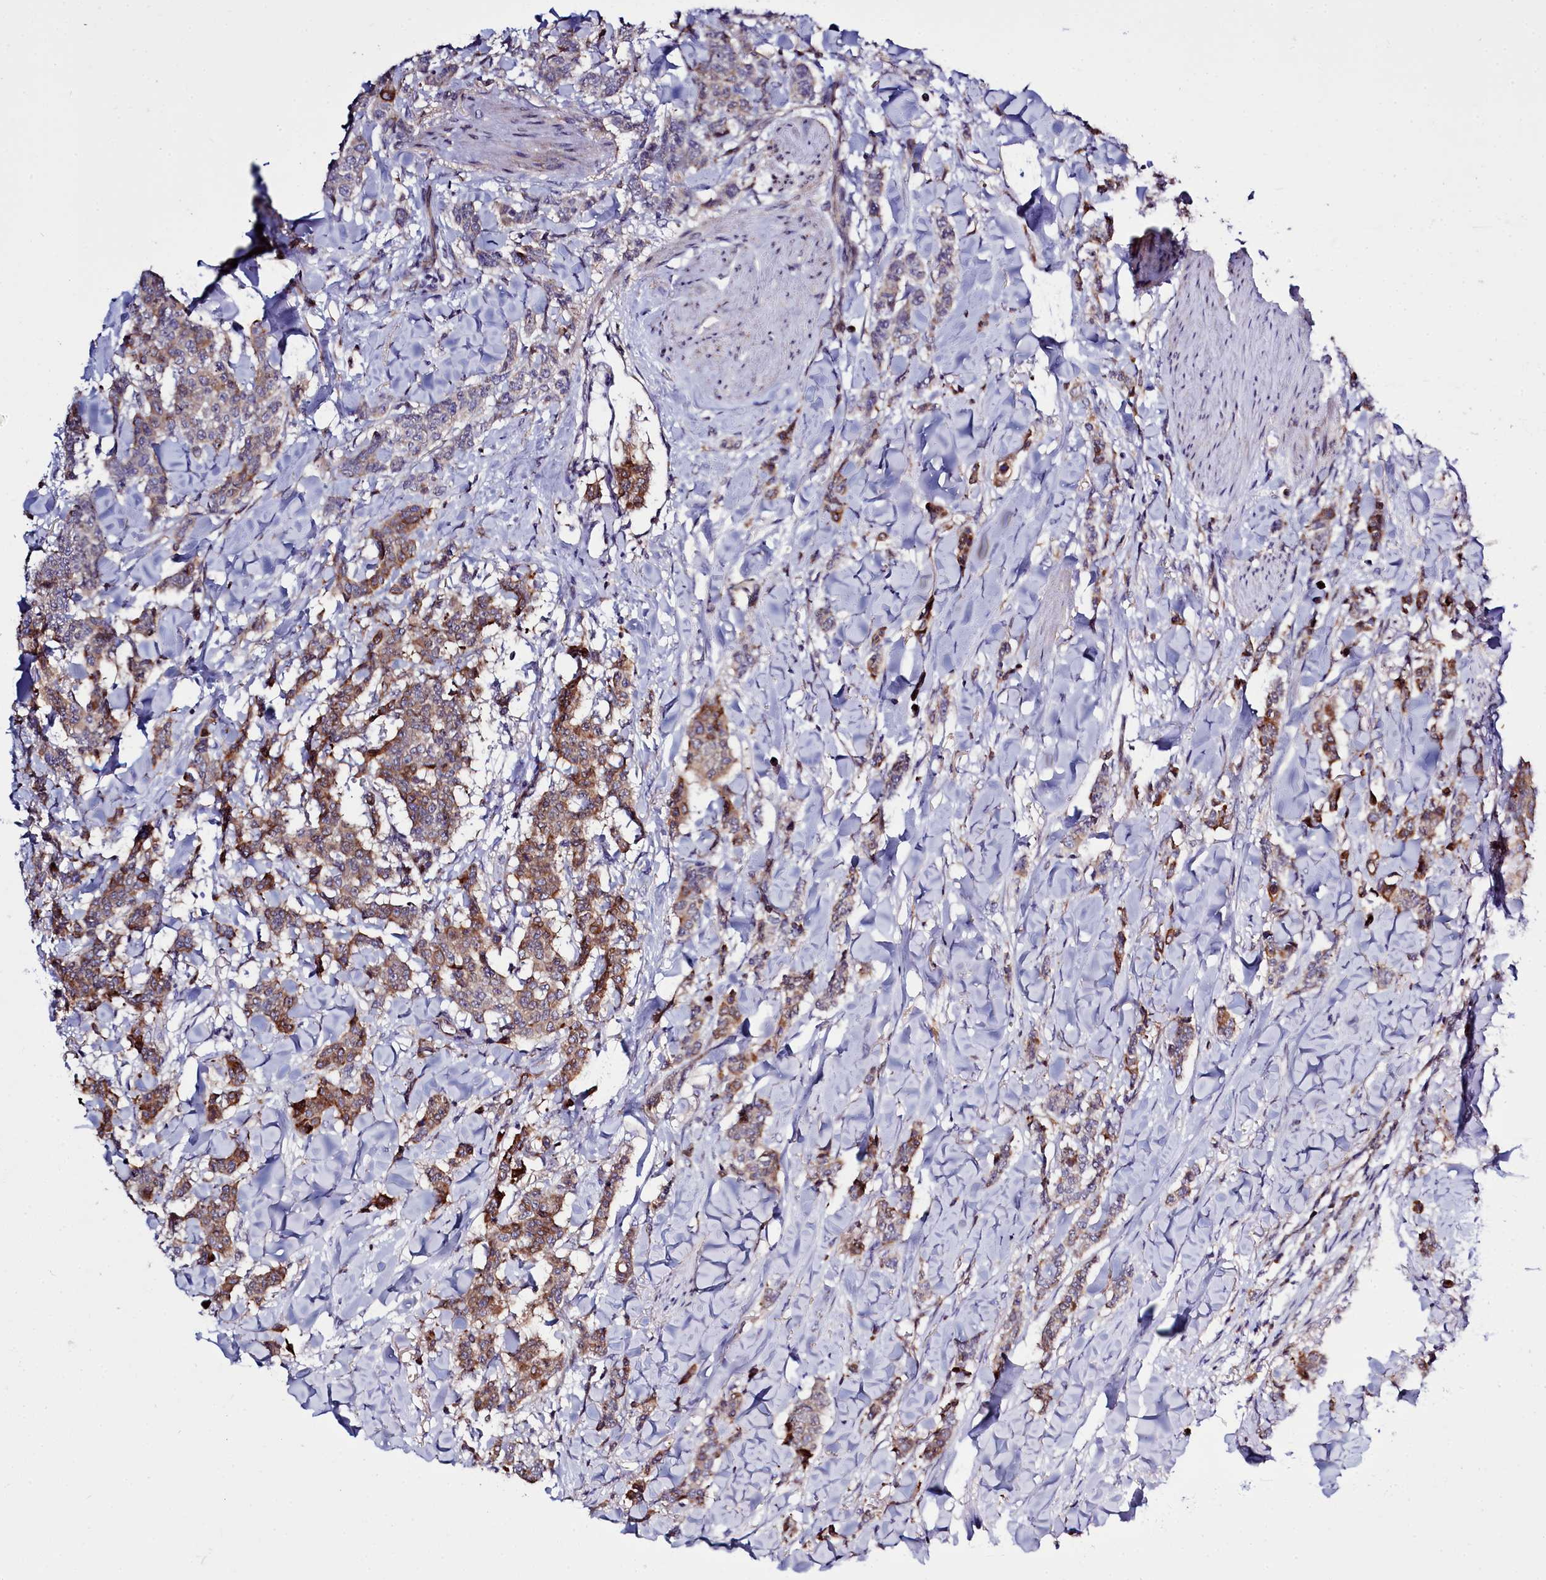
{"staining": {"intensity": "moderate", "quantity": ">75%", "location": "cytoplasmic/membranous"}, "tissue": "breast cancer", "cell_type": "Tumor cells", "image_type": "cancer", "snomed": [{"axis": "morphology", "description": "Duct carcinoma"}, {"axis": "topography", "description": "Breast"}], "caption": "This histopathology image demonstrates immunohistochemistry (IHC) staining of invasive ductal carcinoma (breast), with medium moderate cytoplasmic/membranous staining in about >75% of tumor cells.", "gene": "RAPGEF4", "patient": {"sex": "female", "age": 40}}